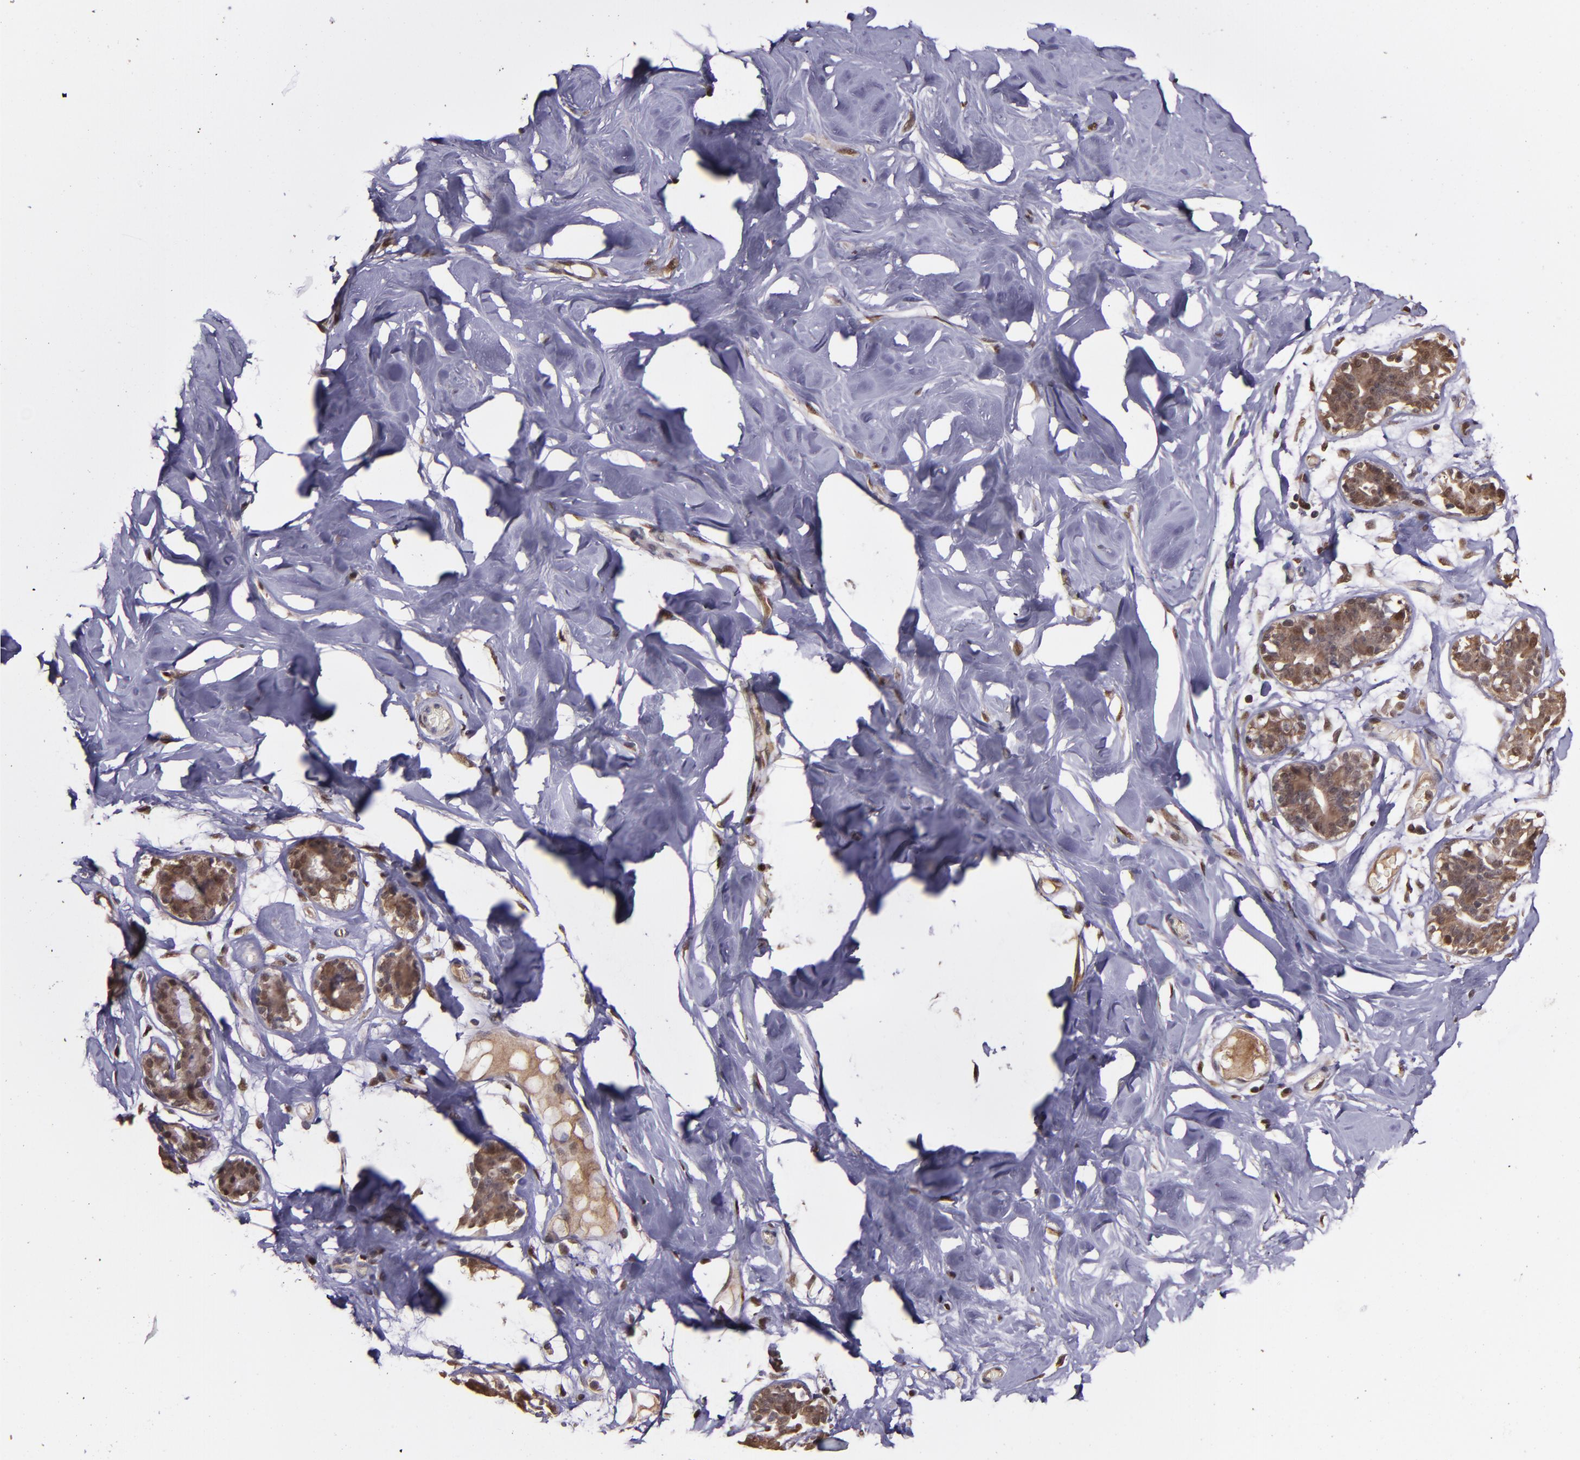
{"staining": {"intensity": "moderate", "quantity": ">75%", "location": "nuclear"}, "tissue": "breast", "cell_type": "Adipocytes", "image_type": "normal", "snomed": [{"axis": "morphology", "description": "Normal tissue, NOS"}, {"axis": "topography", "description": "Breast"}, {"axis": "topography", "description": "Soft tissue"}], "caption": "A micrograph of human breast stained for a protein shows moderate nuclear brown staining in adipocytes. Nuclei are stained in blue.", "gene": "SERPINF2", "patient": {"sex": "female", "age": 25}}